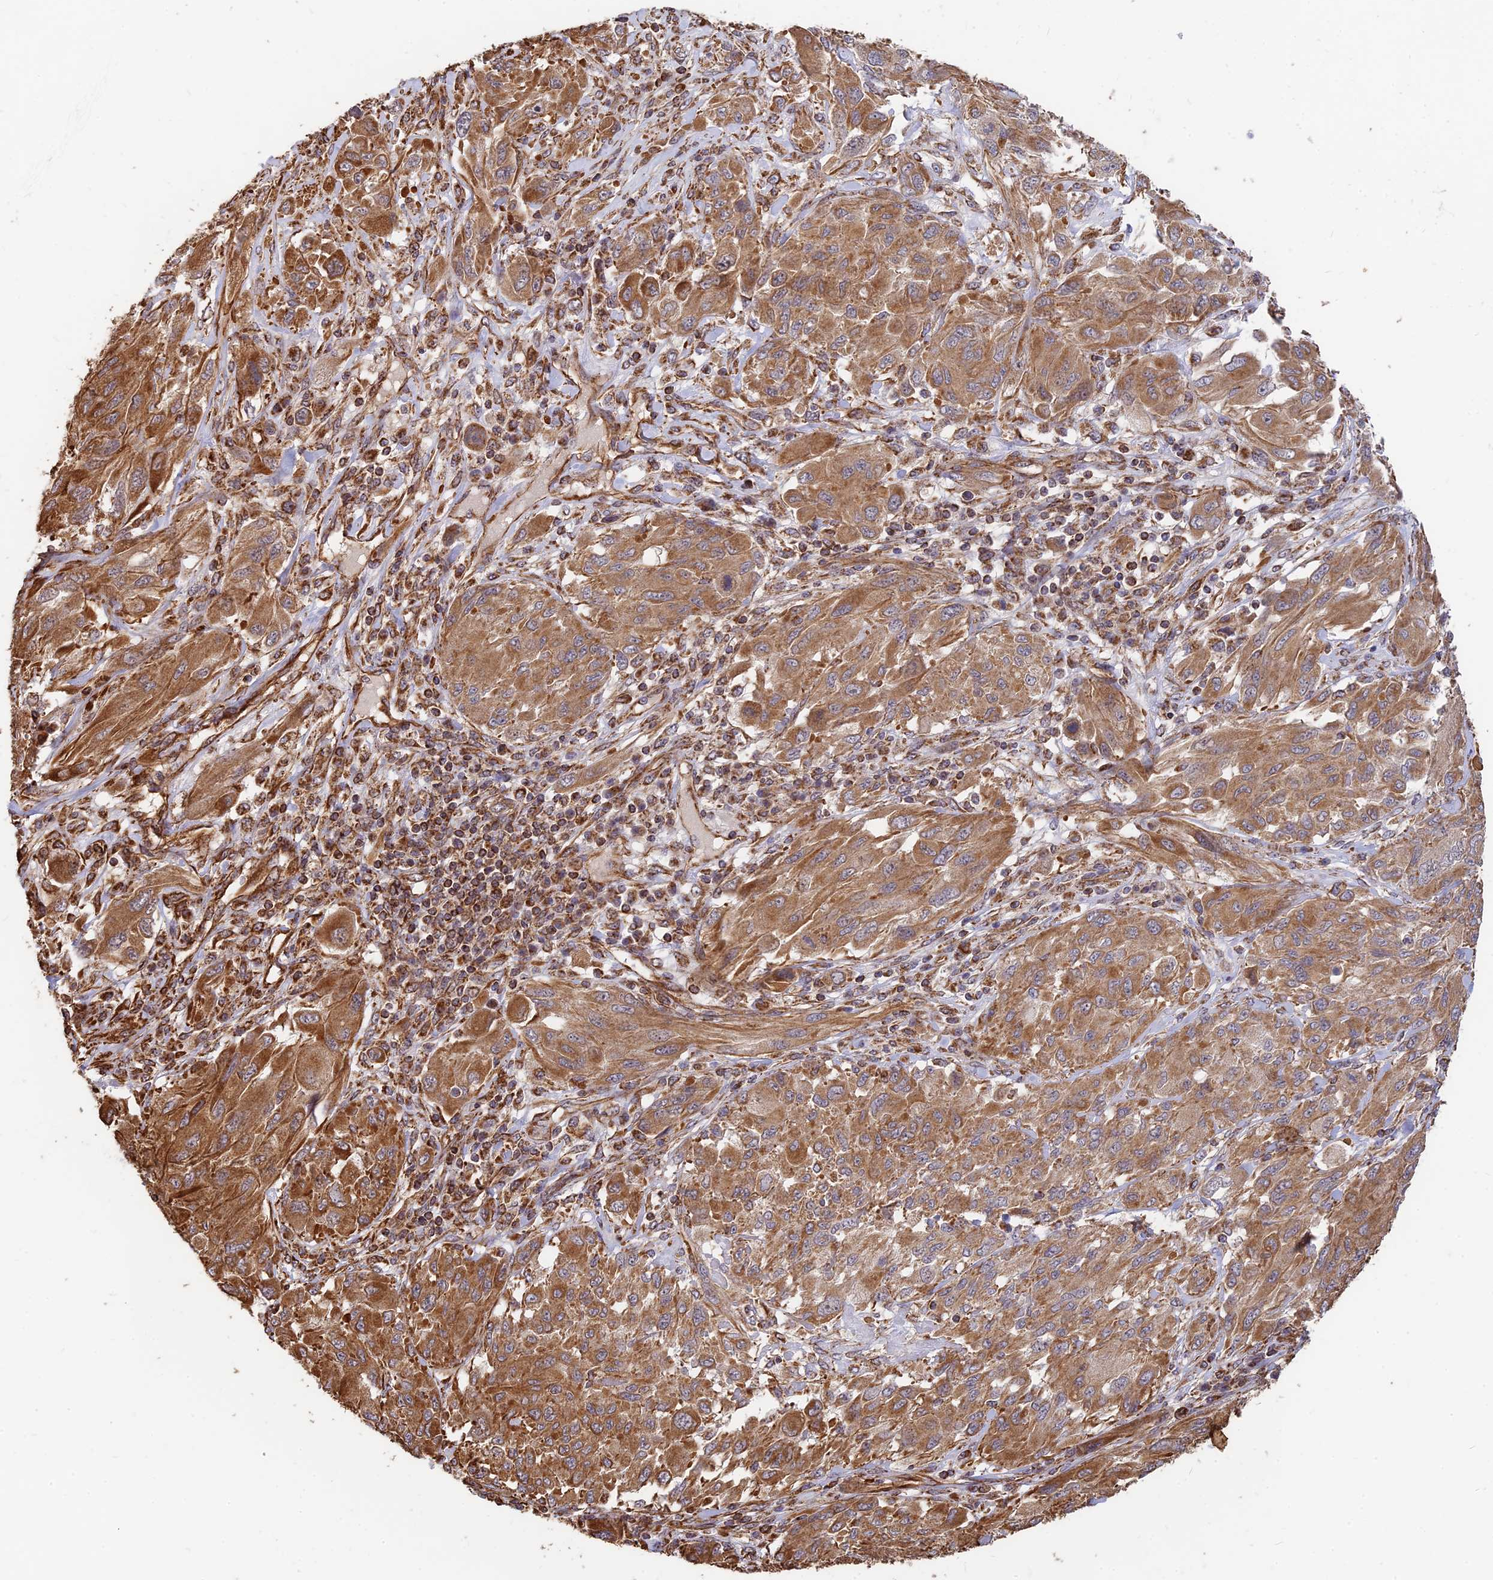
{"staining": {"intensity": "moderate", "quantity": ">75%", "location": "cytoplasmic/membranous"}, "tissue": "melanoma", "cell_type": "Tumor cells", "image_type": "cancer", "snomed": [{"axis": "morphology", "description": "Malignant melanoma, NOS"}, {"axis": "topography", "description": "Skin"}], "caption": "An IHC histopathology image of neoplastic tissue is shown. Protein staining in brown highlights moderate cytoplasmic/membranous positivity in melanoma within tumor cells.", "gene": "DSTYK", "patient": {"sex": "female", "age": 91}}